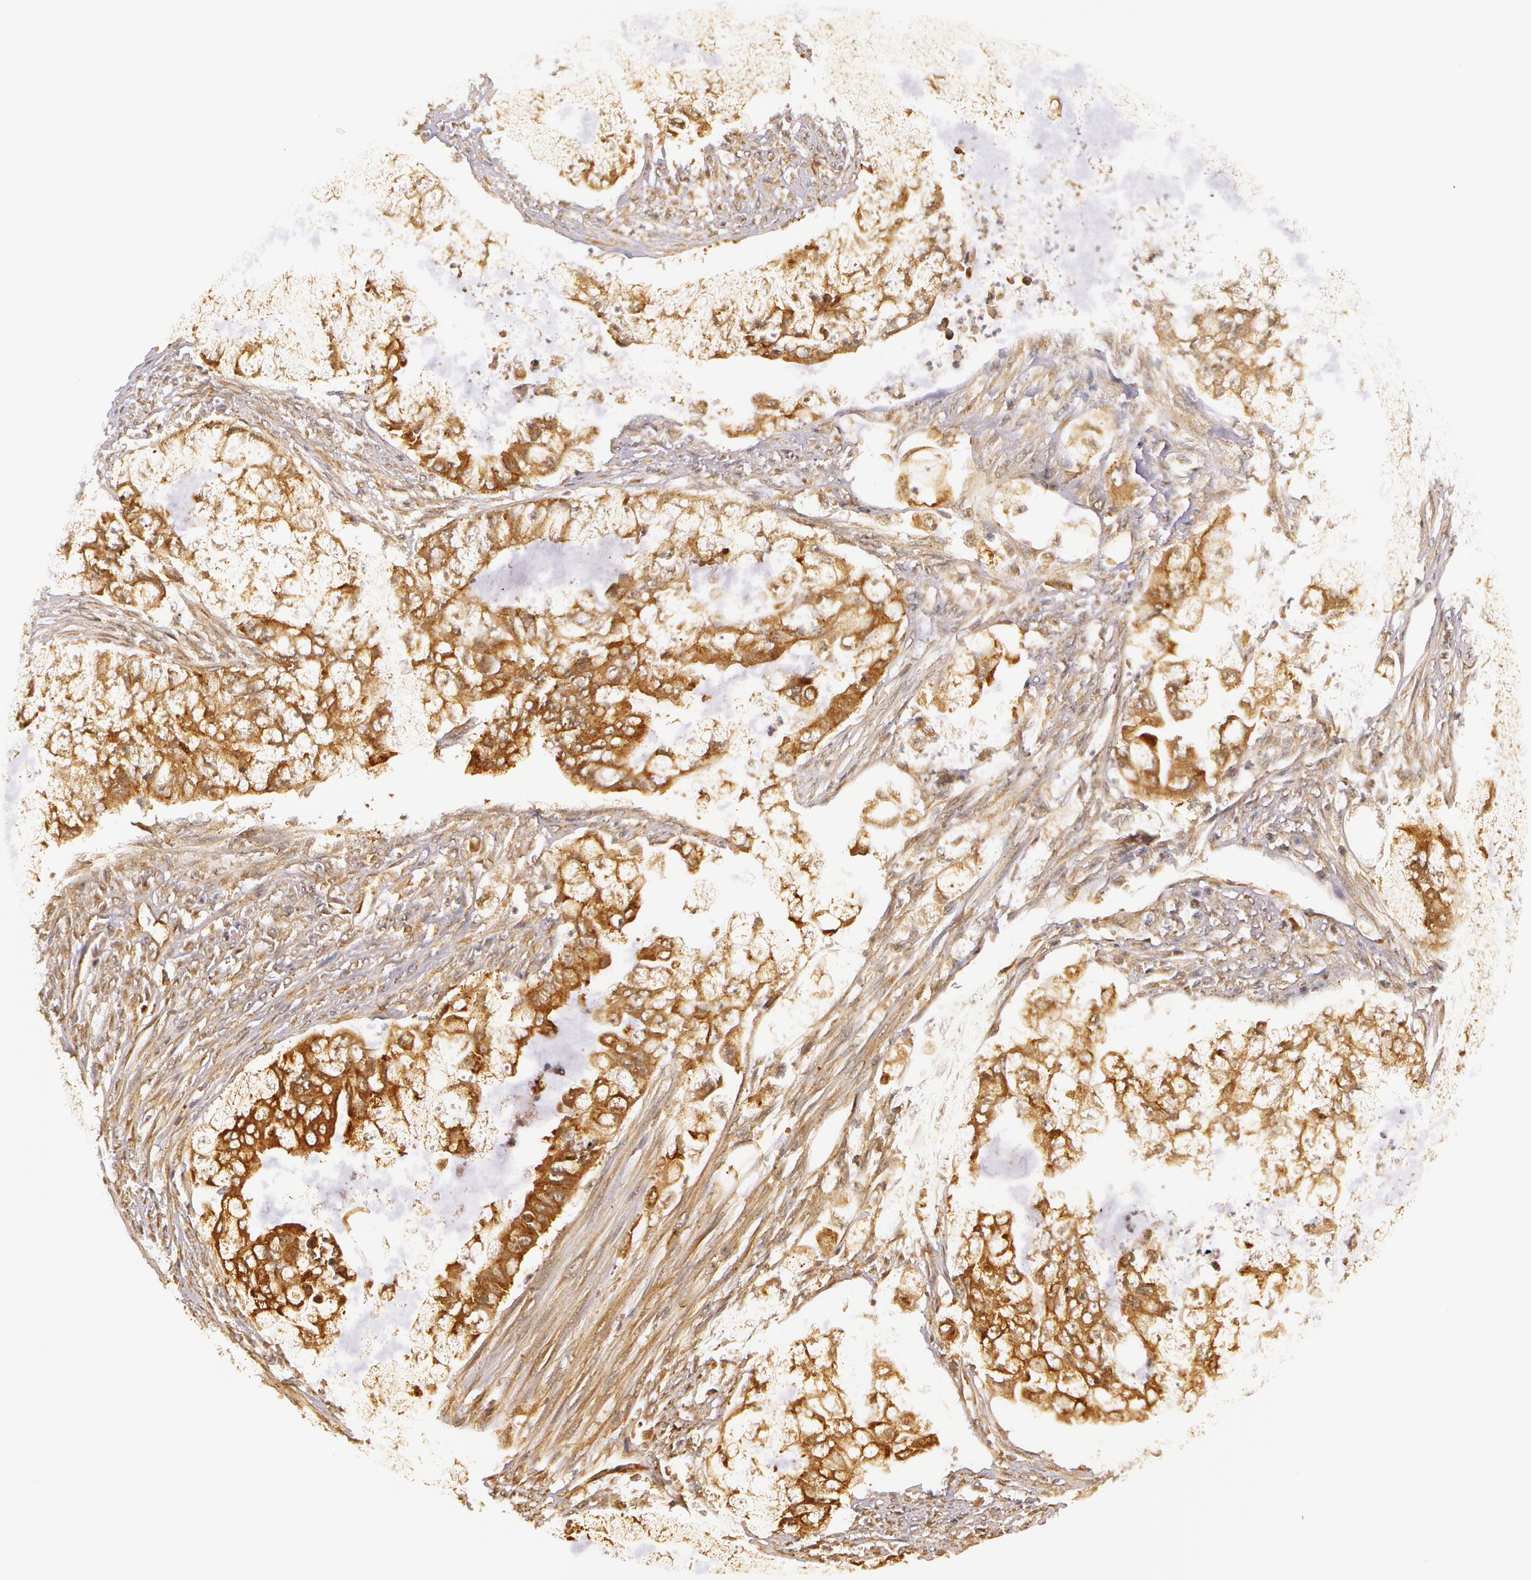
{"staining": {"intensity": "moderate", "quantity": ">75%", "location": "cytoplasmic/membranous"}, "tissue": "endometrial cancer", "cell_type": "Tumor cells", "image_type": "cancer", "snomed": [{"axis": "morphology", "description": "Adenocarcinoma, NOS"}, {"axis": "topography", "description": "Endometrium"}], "caption": "Tumor cells demonstrate medium levels of moderate cytoplasmic/membranous staining in approximately >75% of cells in human endometrial cancer.", "gene": "ASCC2", "patient": {"sex": "female", "age": 75}}